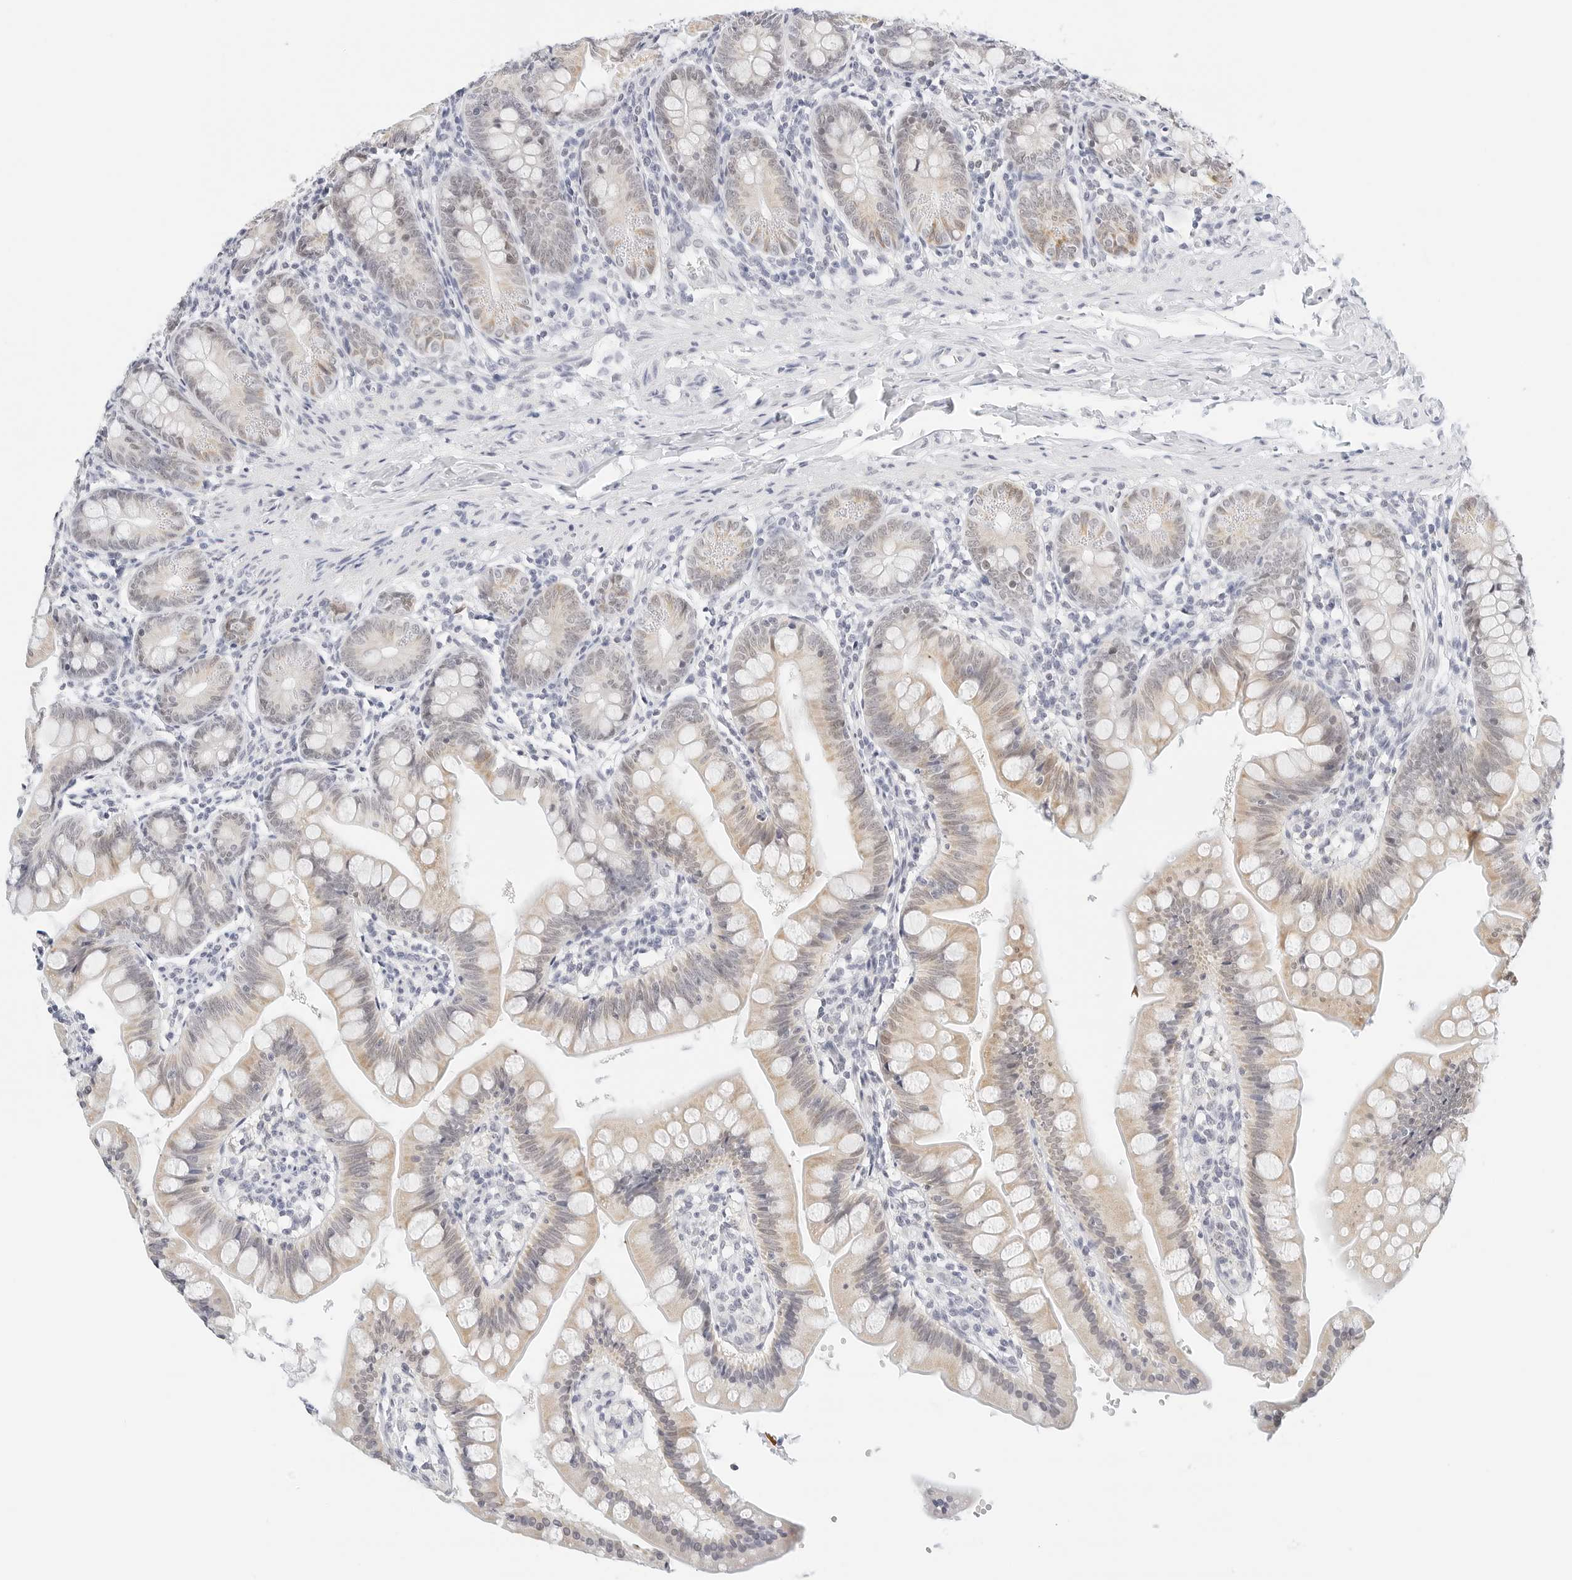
{"staining": {"intensity": "weak", "quantity": "25%-75%", "location": "cytoplasmic/membranous,nuclear"}, "tissue": "small intestine", "cell_type": "Glandular cells", "image_type": "normal", "snomed": [{"axis": "morphology", "description": "Normal tissue, NOS"}, {"axis": "topography", "description": "Small intestine"}], "caption": "Human small intestine stained with a brown dye shows weak cytoplasmic/membranous,nuclear positive expression in about 25%-75% of glandular cells.", "gene": "CD22", "patient": {"sex": "male", "age": 7}}